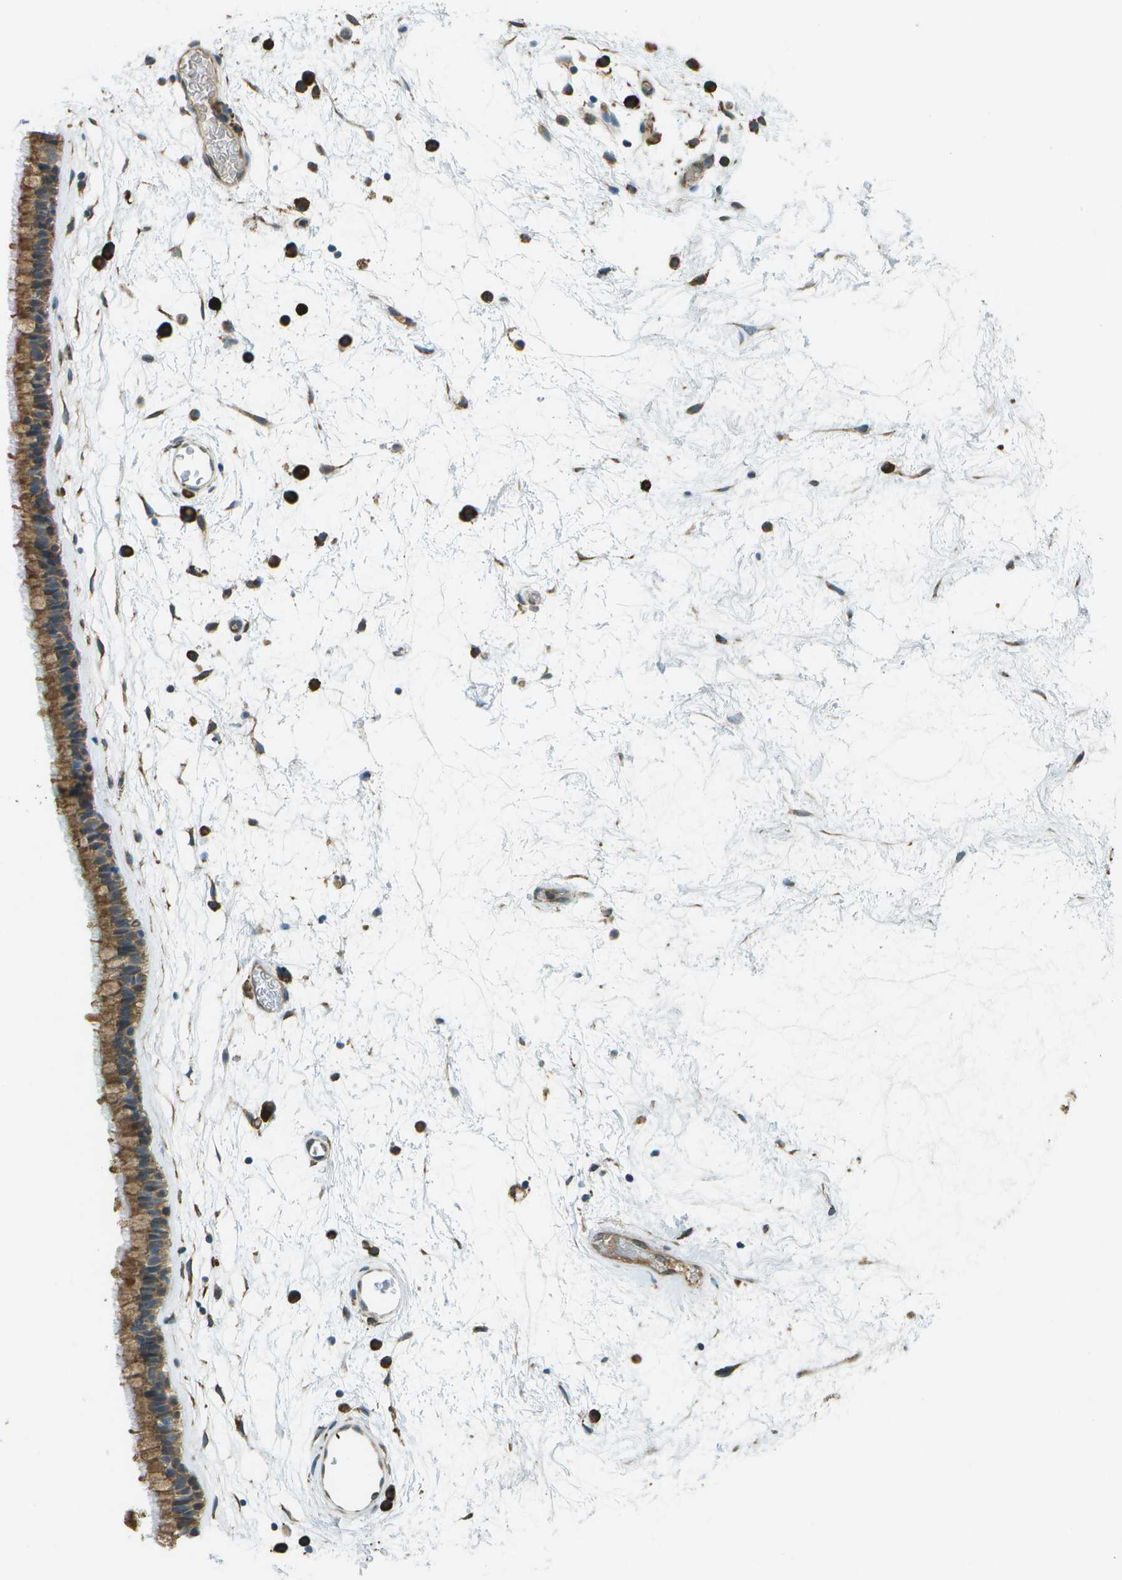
{"staining": {"intensity": "moderate", "quantity": ">75%", "location": "cytoplasmic/membranous"}, "tissue": "nasopharynx", "cell_type": "Respiratory epithelial cells", "image_type": "normal", "snomed": [{"axis": "morphology", "description": "Normal tissue, NOS"}, {"axis": "morphology", "description": "Inflammation, NOS"}, {"axis": "topography", "description": "Nasopharynx"}], "caption": "Nasopharynx stained with a brown dye shows moderate cytoplasmic/membranous positive positivity in about >75% of respiratory epithelial cells.", "gene": "USP30", "patient": {"sex": "male", "age": 48}}